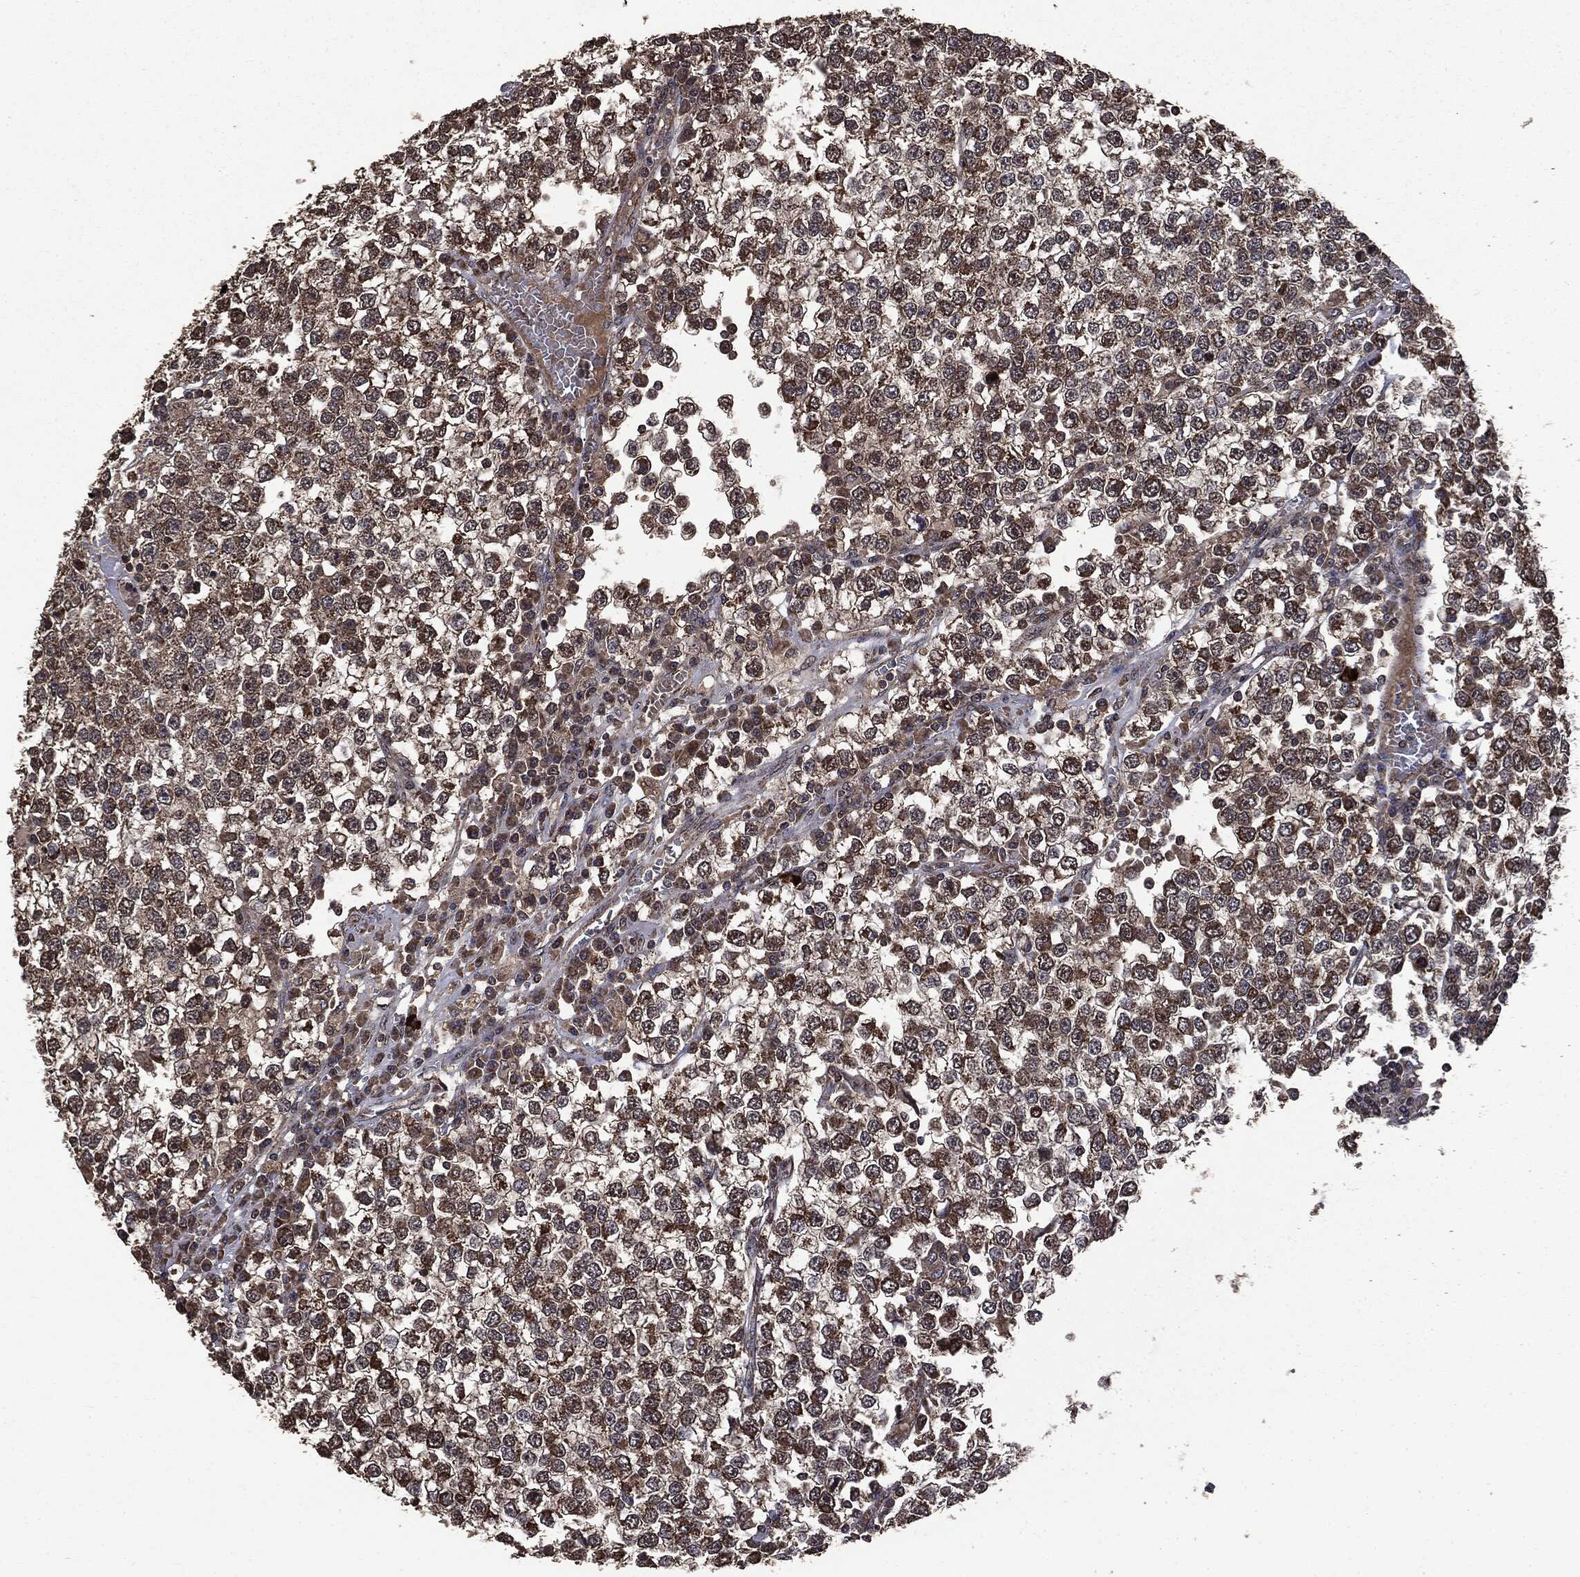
{"staining": {"intensity": "moderate", "quantity": "25%-75%", "location": "cytoplasmic/membranous"}, "tissue": "testis cancer", "cell_type": "Tumor cells", "image_type": "cancer", "snomed": [{"axis": "morphology", "description": "Seminoma, NOS"}, {"axis": "topography", "description": "Testis"}], "caption": "Approximately 25%-75% of tumor cells in testis seminoma reveal moderate cytoplasmic/membranous protein expression as visualized by brown immunohistochemical staining.", "gene": "PPP6R2", "patient": {"sex": "male", "age": 65}}